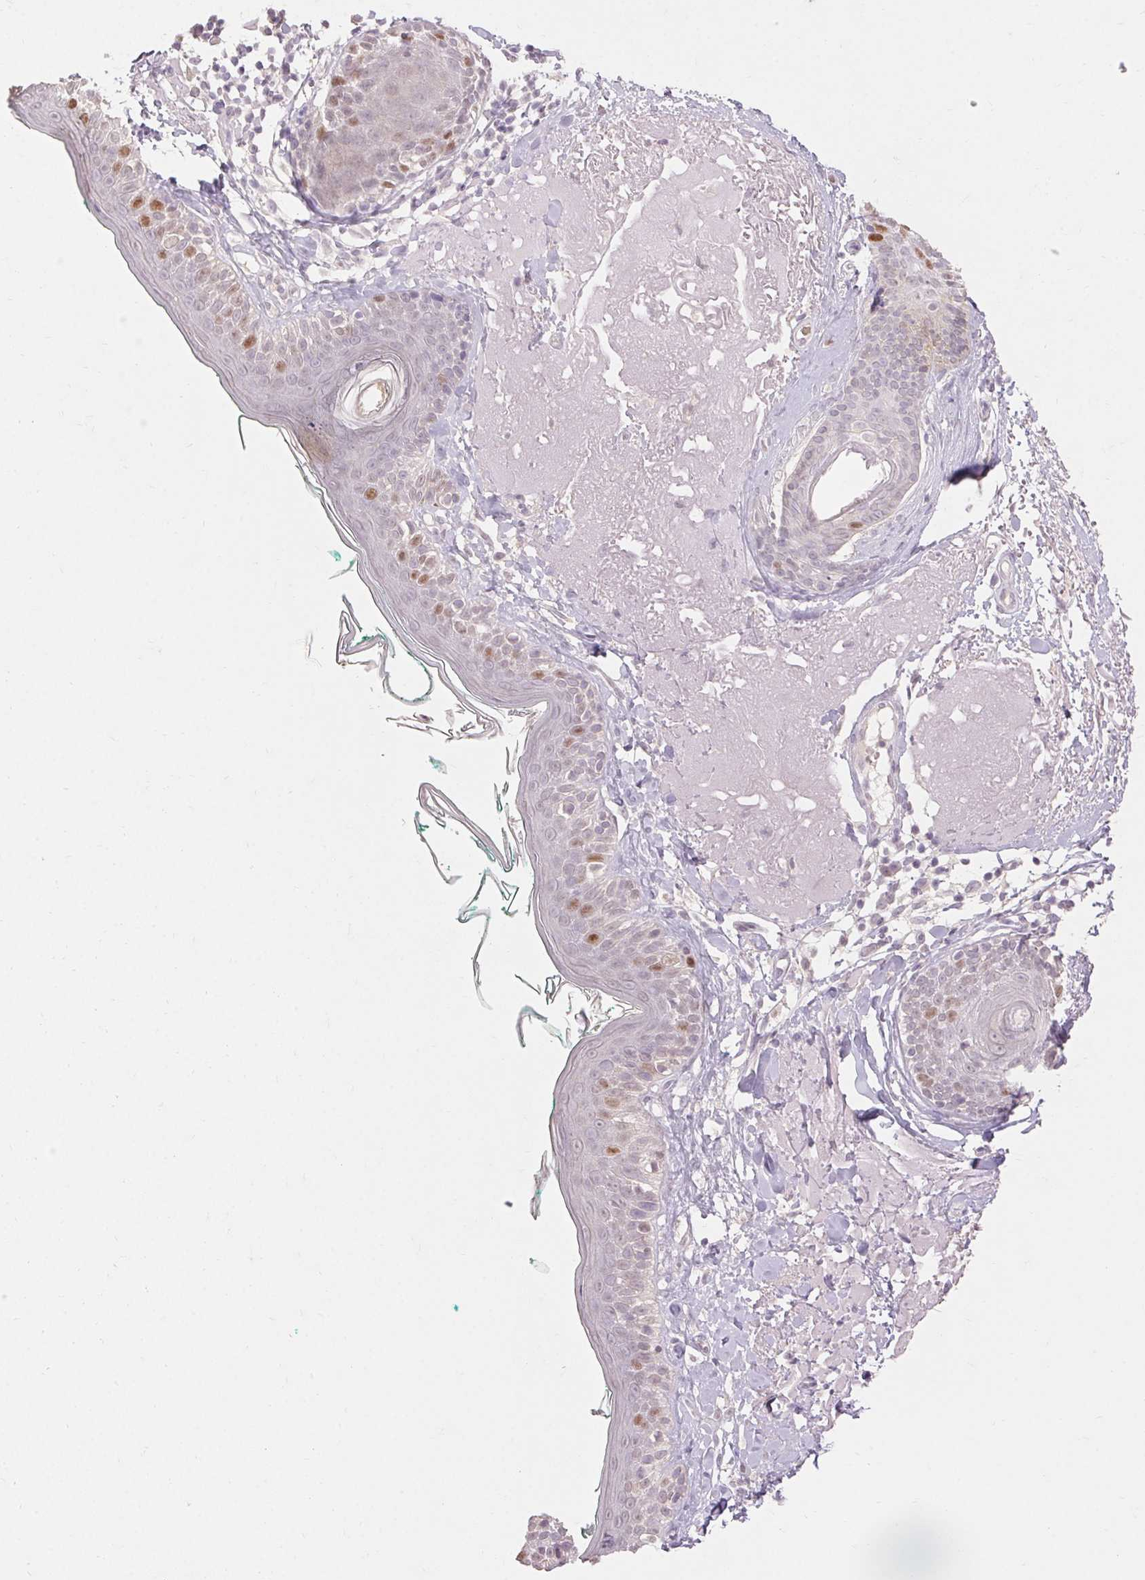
{"staining": {"intensity": "negative", "quantity": "none", "location": "none"}, "tissue": "skin", "cell_type": "Fibroblasts", "image_type": "normal", "snomed": [{"axis": "morphology", "description": "Normal tissue, NOS"}, {"axis": "topography", "description": "Skin"}], "caption": "Immunohistochemistry image of unremarkable skin: skin stained with DAB exhibits no significant protein staining in fibroblasts. (Brightfield microscopy of DAB IHC at high magnification).", "gene": "SKP2", "patient": {"sex": "male", "age": 73}}